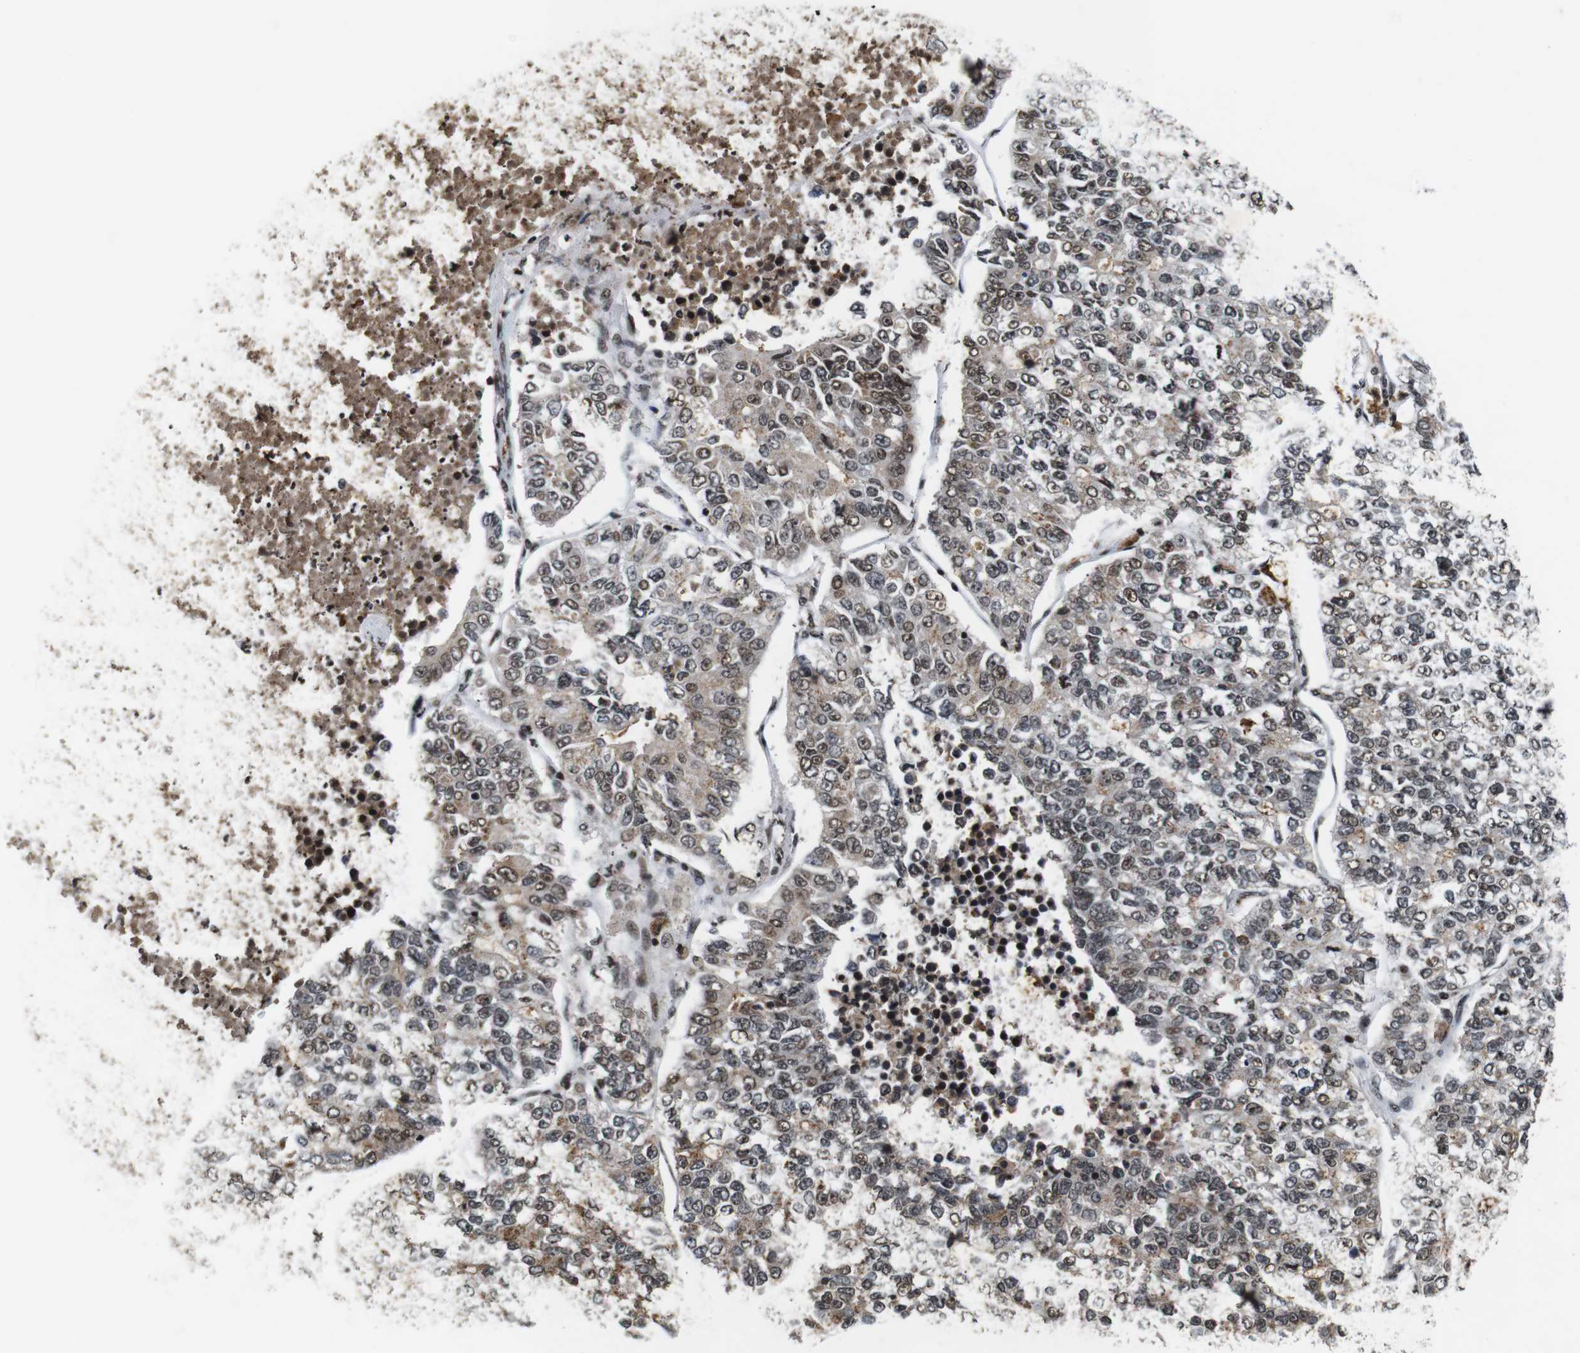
{"staining": {"intensity": "moderate", "quantity": ">75%", "location": "cytoplasmic/membranous,nuclear"}, "tissue": "lung cancer", "cell_type": "Tumor cells", "image_type": "cancer", "snomed": [{"axis": "morphology", "description": "Adenocarcinoma, NOS"}, {"axis": "topography", "description": "Lung"}], "caption": "Protein analysis of lung adenocarcinoma tissue exhibits moderate cytoplasmic/membranous and nuclear expression in about >75% of tumor cells. Using DAB (3,3'-diaminobenzidine) (brown) and hematoxylin (blue) stains, captured at high magnification using brightfield microscopy.", "gene": "MAGEH1", "patient": {"sex": "male", "age": 49}}